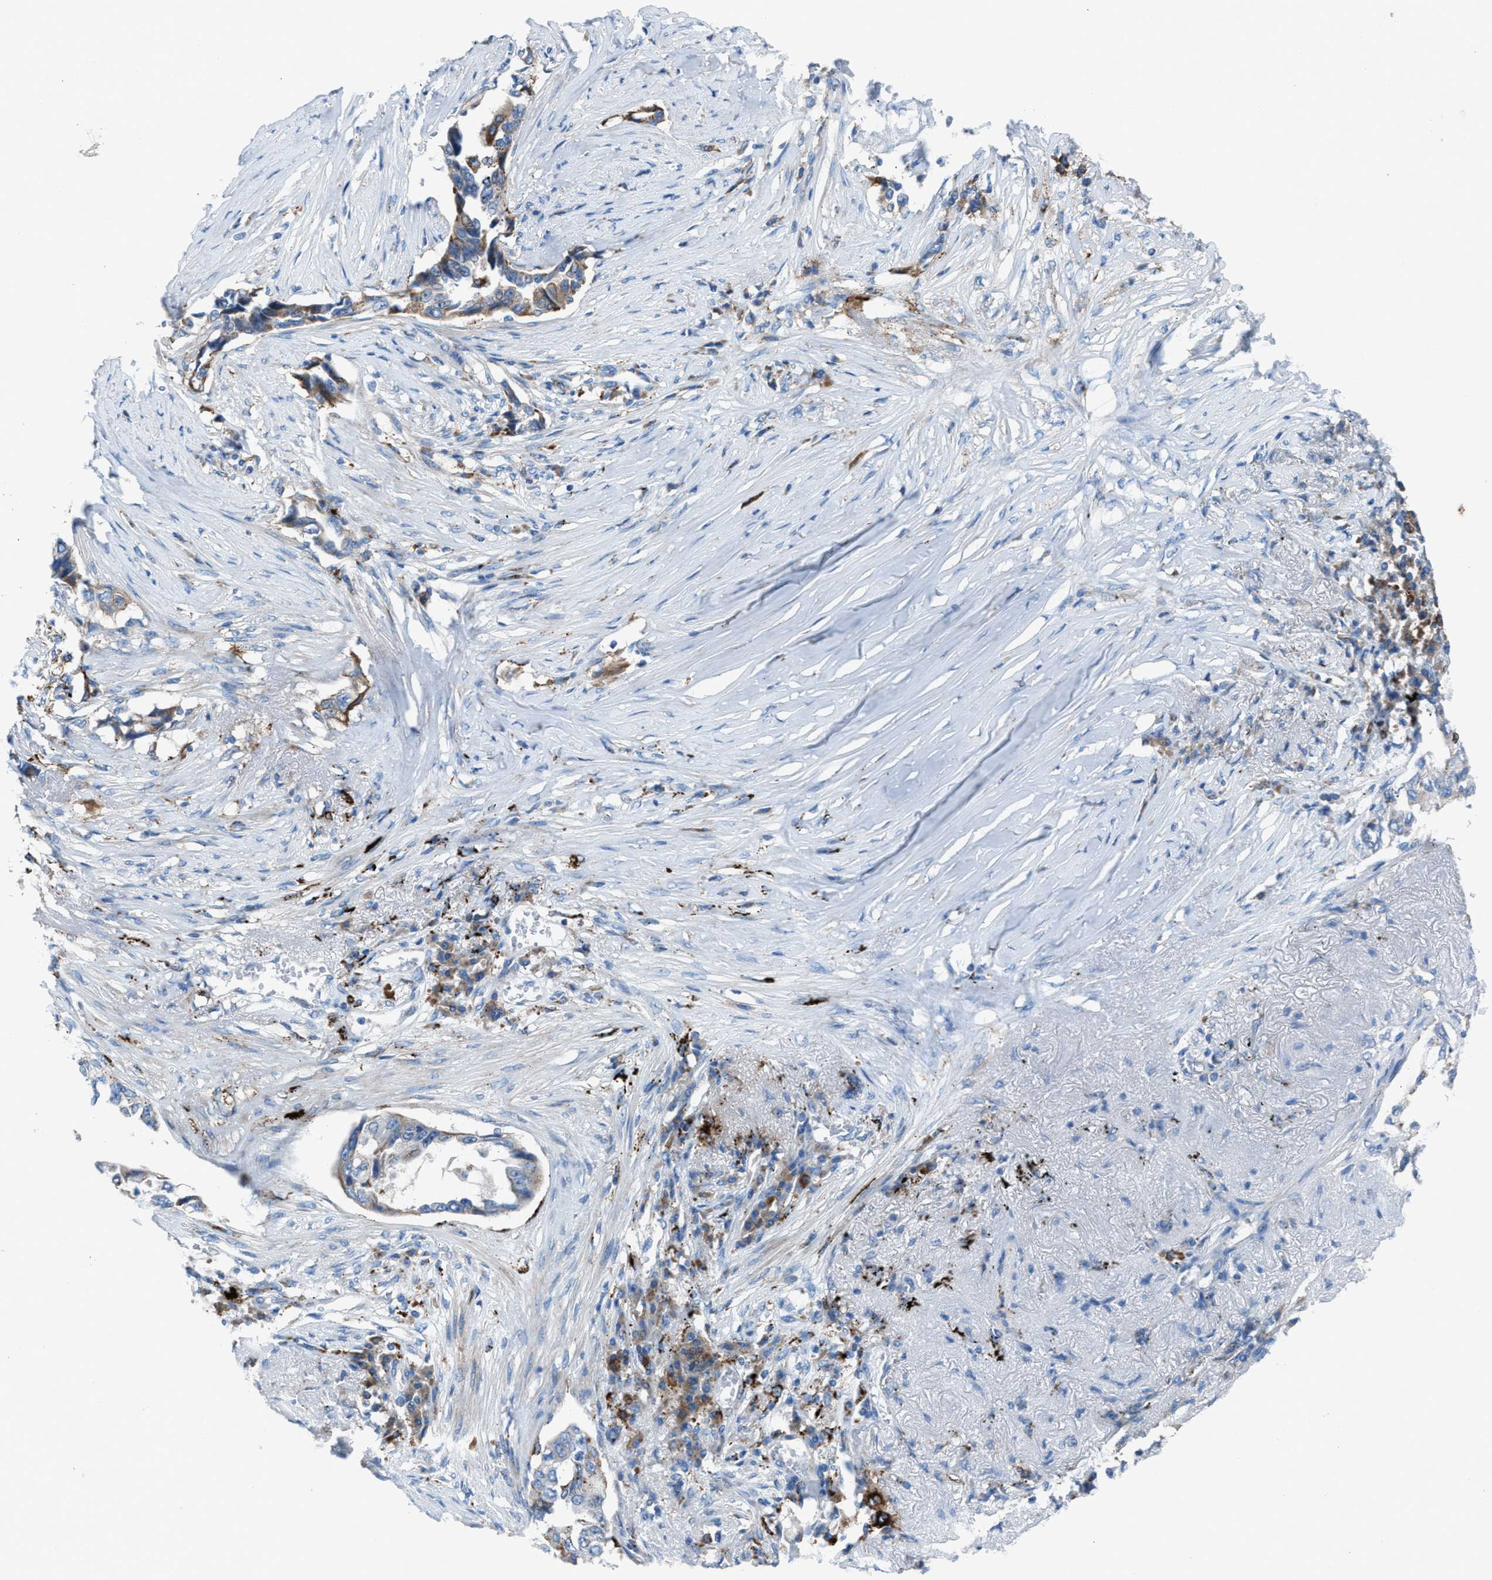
{"staining": {"intensity": "moderate", "quantity": "<25%", "location": "cytoplasmic/membranous"}, "tissue": "lung cancer", "cell_type": "Tumor cells", "image_type": "cancer", "snomed": [{"axis": "morphology", "description": "Adenocarcinoma, NOS"}, {"axis": "topography", "description": "Lung"}], "caption": "Protein positivity by immunohistochemistry reveals moderate cytoplasmic/membranous positivity in approximately <25% of tumor cells in lung adenocarcinoma.", "gene": "CD1B", "patient": {"sex": "female", "age": 51}}